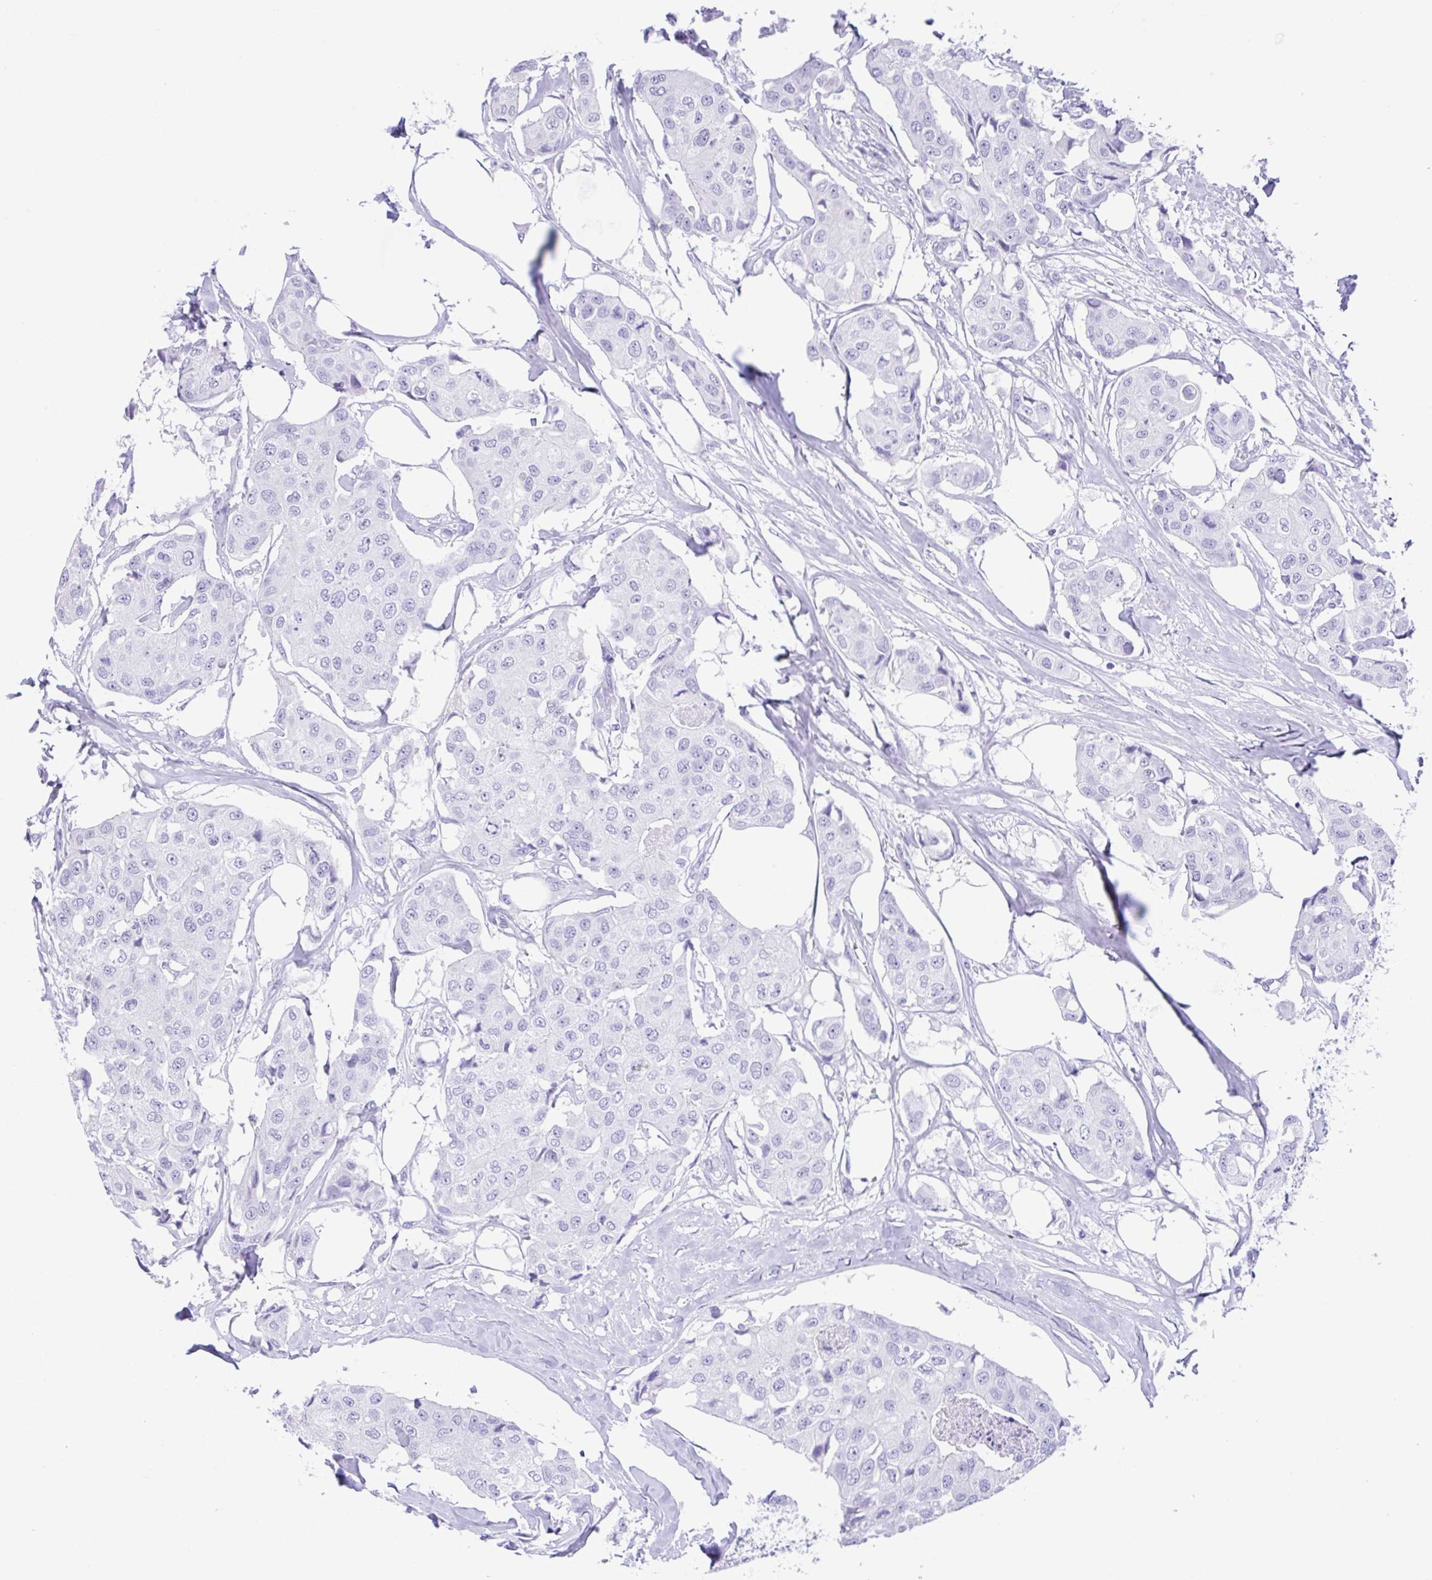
{"staining": {"intensity": "negative", "quantity": "none", "location": "none"}, "tissue": "breast cancer", "cell_type": "Tumor cells", "image_type": "cancer", "snomed": [{"axis": "morphology", "description": "Duct carcinoma"}, {"axis": "topography", "description": "Breast"}, {"axis": "topography", "description": "Lymph node"}], "caption": "Immunohistochemistry (IHC) of human breast cancer shows no staining in tumor cells. (DAB immunohistochemistry with hematoxylin counter stain).", "gene": "CPA1", "patient": {"sex": "female", "age": 80}}